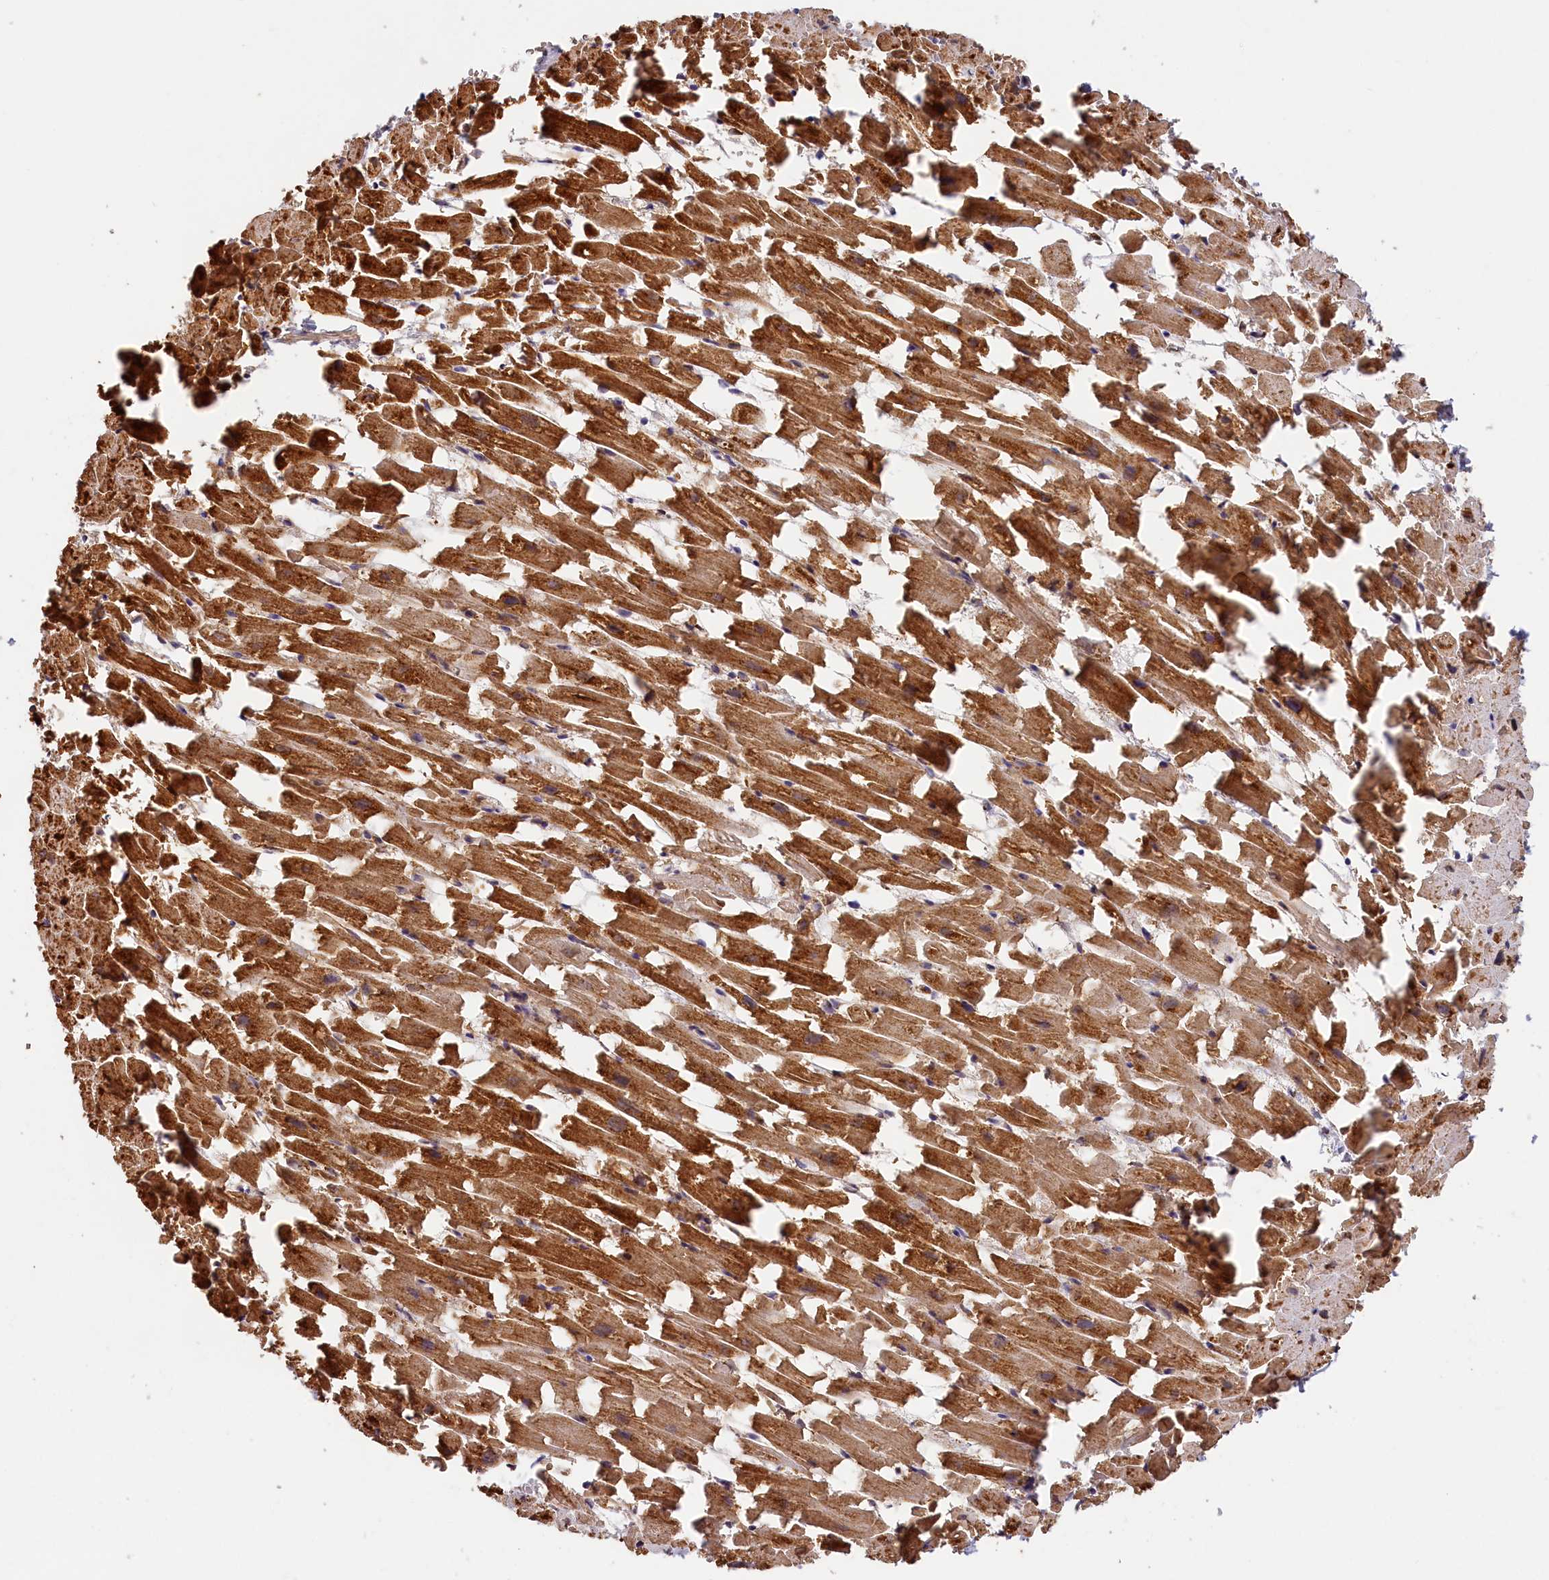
{"staining": {"intensity": "strong", "quantity": ">75%", "location": "cytoplasmic/membranous"}, "tissue": "heart muscle", "cell_type": "Cardiomyocytes", "image_type": "normal", "snomed": [{"axis": "morphology", "description": "Normal tissue, NOS"}, {"axis": "topography", "description": "Heart"}], "caption": "Human heart muscle stained for a protein (brown) shows strong cytoplasmic/membranous positive staining in approximately >75% of cardiomyocytes.", "gene": "CEP44", "patient": {"sex": "female", "age": 64}}